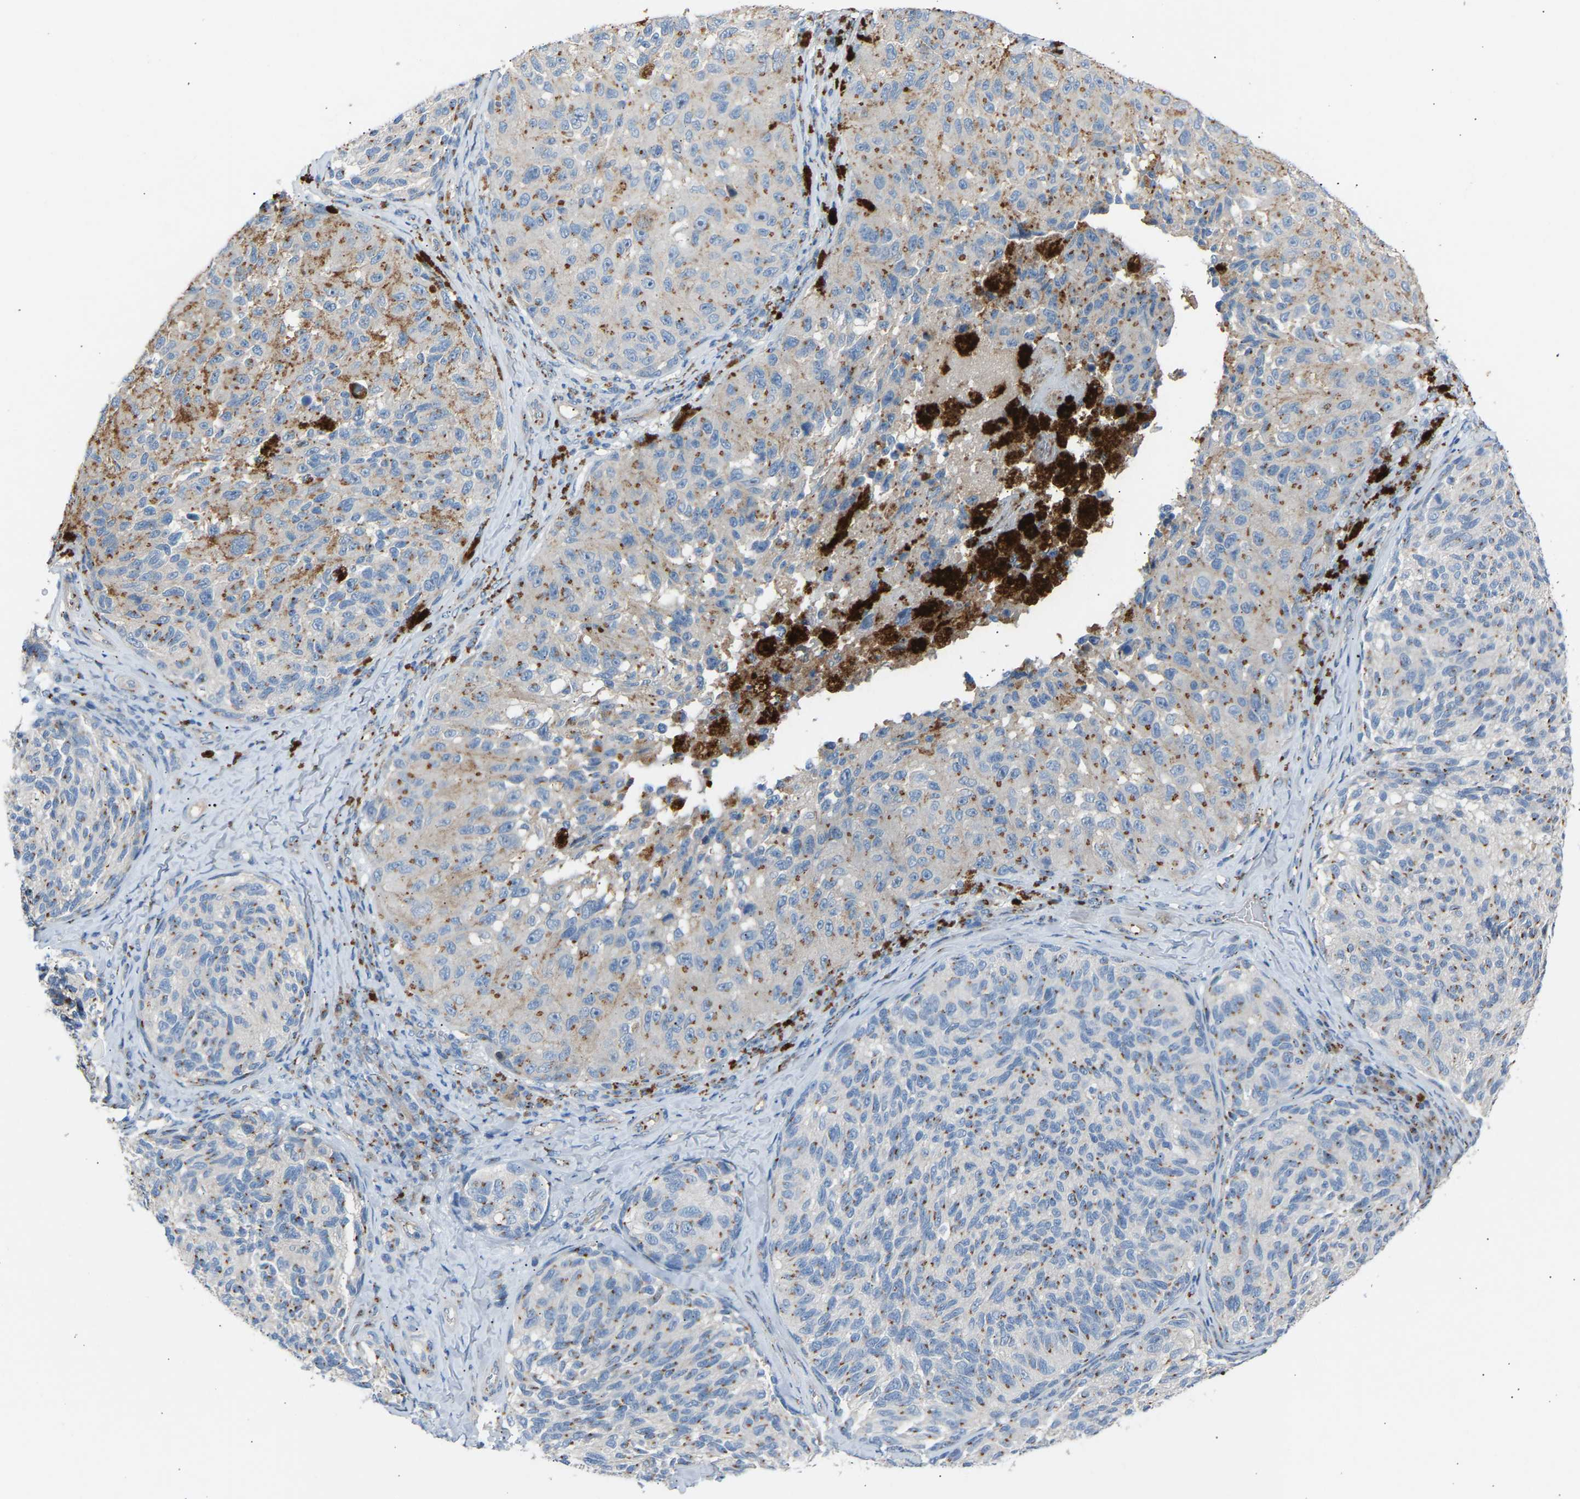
{"staining": {"intensity": "weak", "quantity": ">75%", "location": "cytoplasmic/membranous"}, "tissue": "melanoma", "cell_type": "Tumor cells", "image_type": "cancer", "snomed": [{"axis": "morphology", "description": "Malignant melanoma, NOS"}, {"axis": "topography", "description": "Skin"}], "caption": "A brown stain highlights weak cytoplasmic/membranous positivity of a protein in melanoma tumor cells.", "gene": "CYREN", "patient": {"sex": "female", "age": 73}}